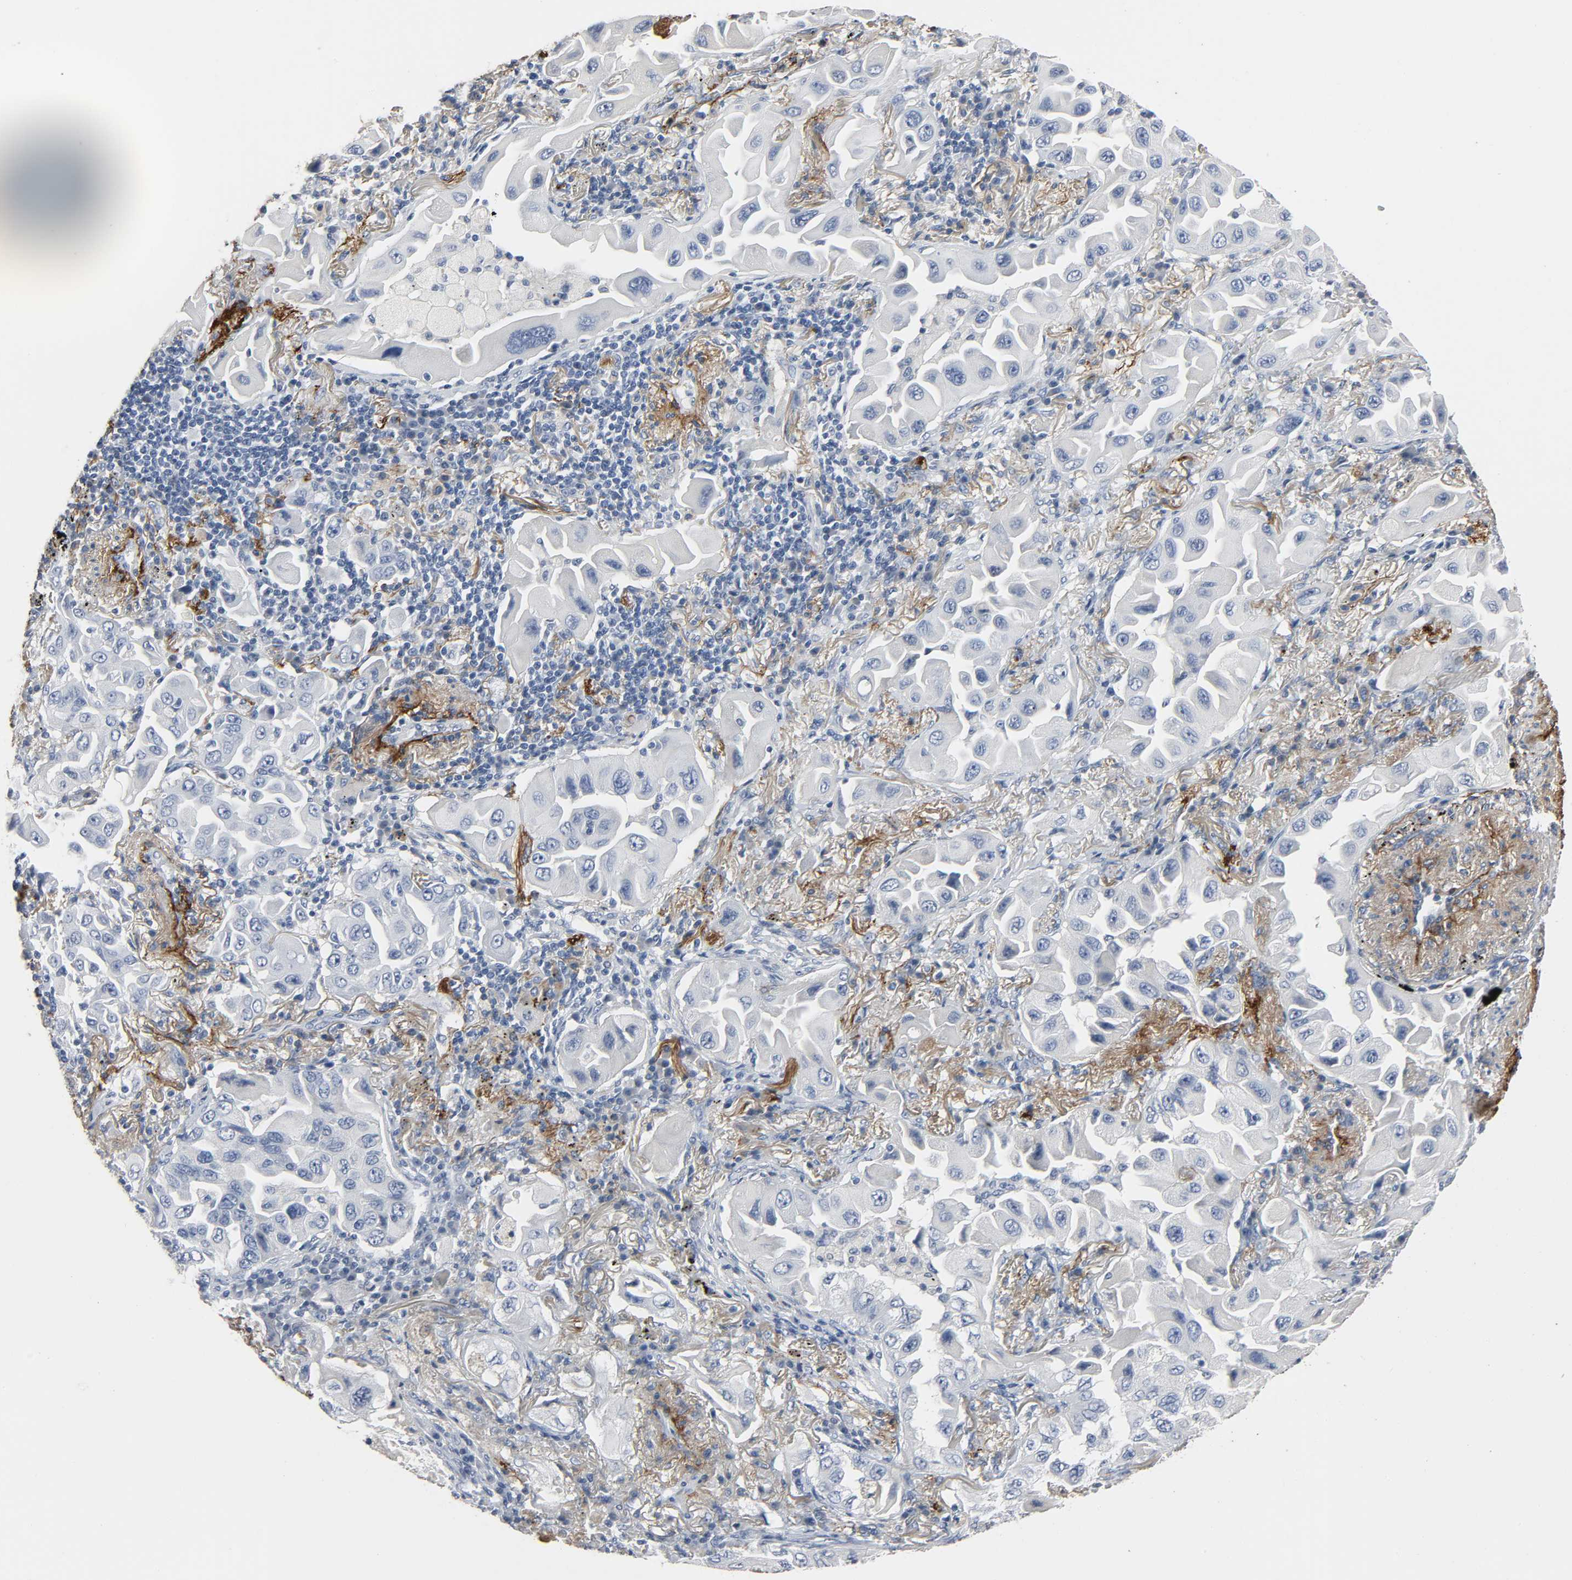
{"staining": {"intensity": "negative", "quantity": "none", "location": "none"}, "tissue": "lung cancer", "cell_type": "Tumor cells", "image_type": "cancer", "snomed": [{"axis": "morphology", "description": "Adenocarcinoma, NOS"}, {"axis": "topography", "description": "Lung"}], "caption": "Tumor cells show no significant protein positivity in adenocarcinoma (lung).", "gene": "FBLN5", "patient": {"sex": "female", "age": 65}}